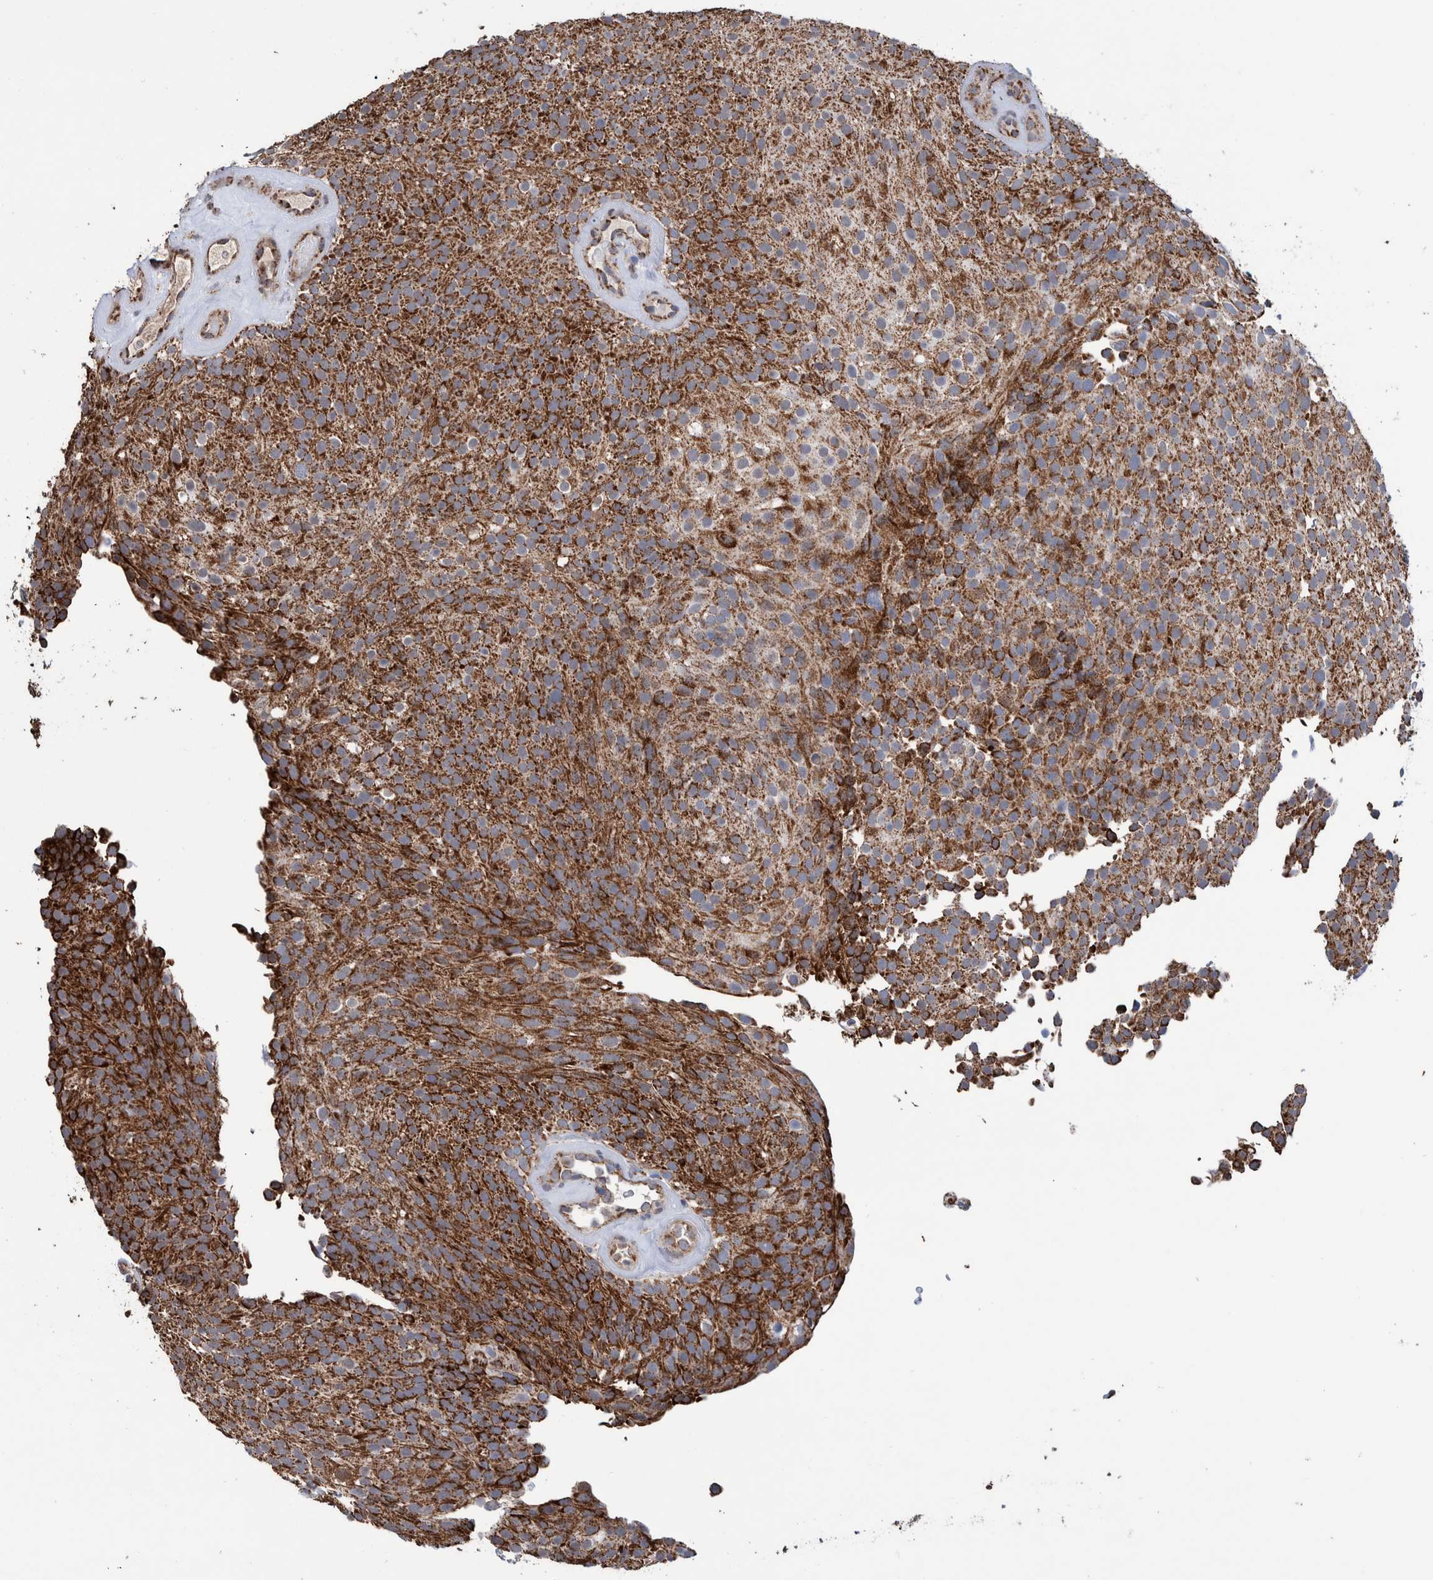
{"staining": {"intensity": "strong", "quantity": ">75%", "location": "cytoplasmic/membranous"}, "tissue": "urothelial cancer", "cell_type": "Tumor cells", "image_type": "cancer", "snomed": [{"axis": "morphology", "description": "Urothelial carcinoma, Low grade"}, {"axis": "topography", "description": "Urinary bladder"}], "caption": "Immunohistochemical staining of human urothelial cancer reveals high levels of strong cytoplasmic/membranous staining in about >75% of tumor cells.", "gene": "DECR1", "patient": {"sex": "male", "age": 78}}